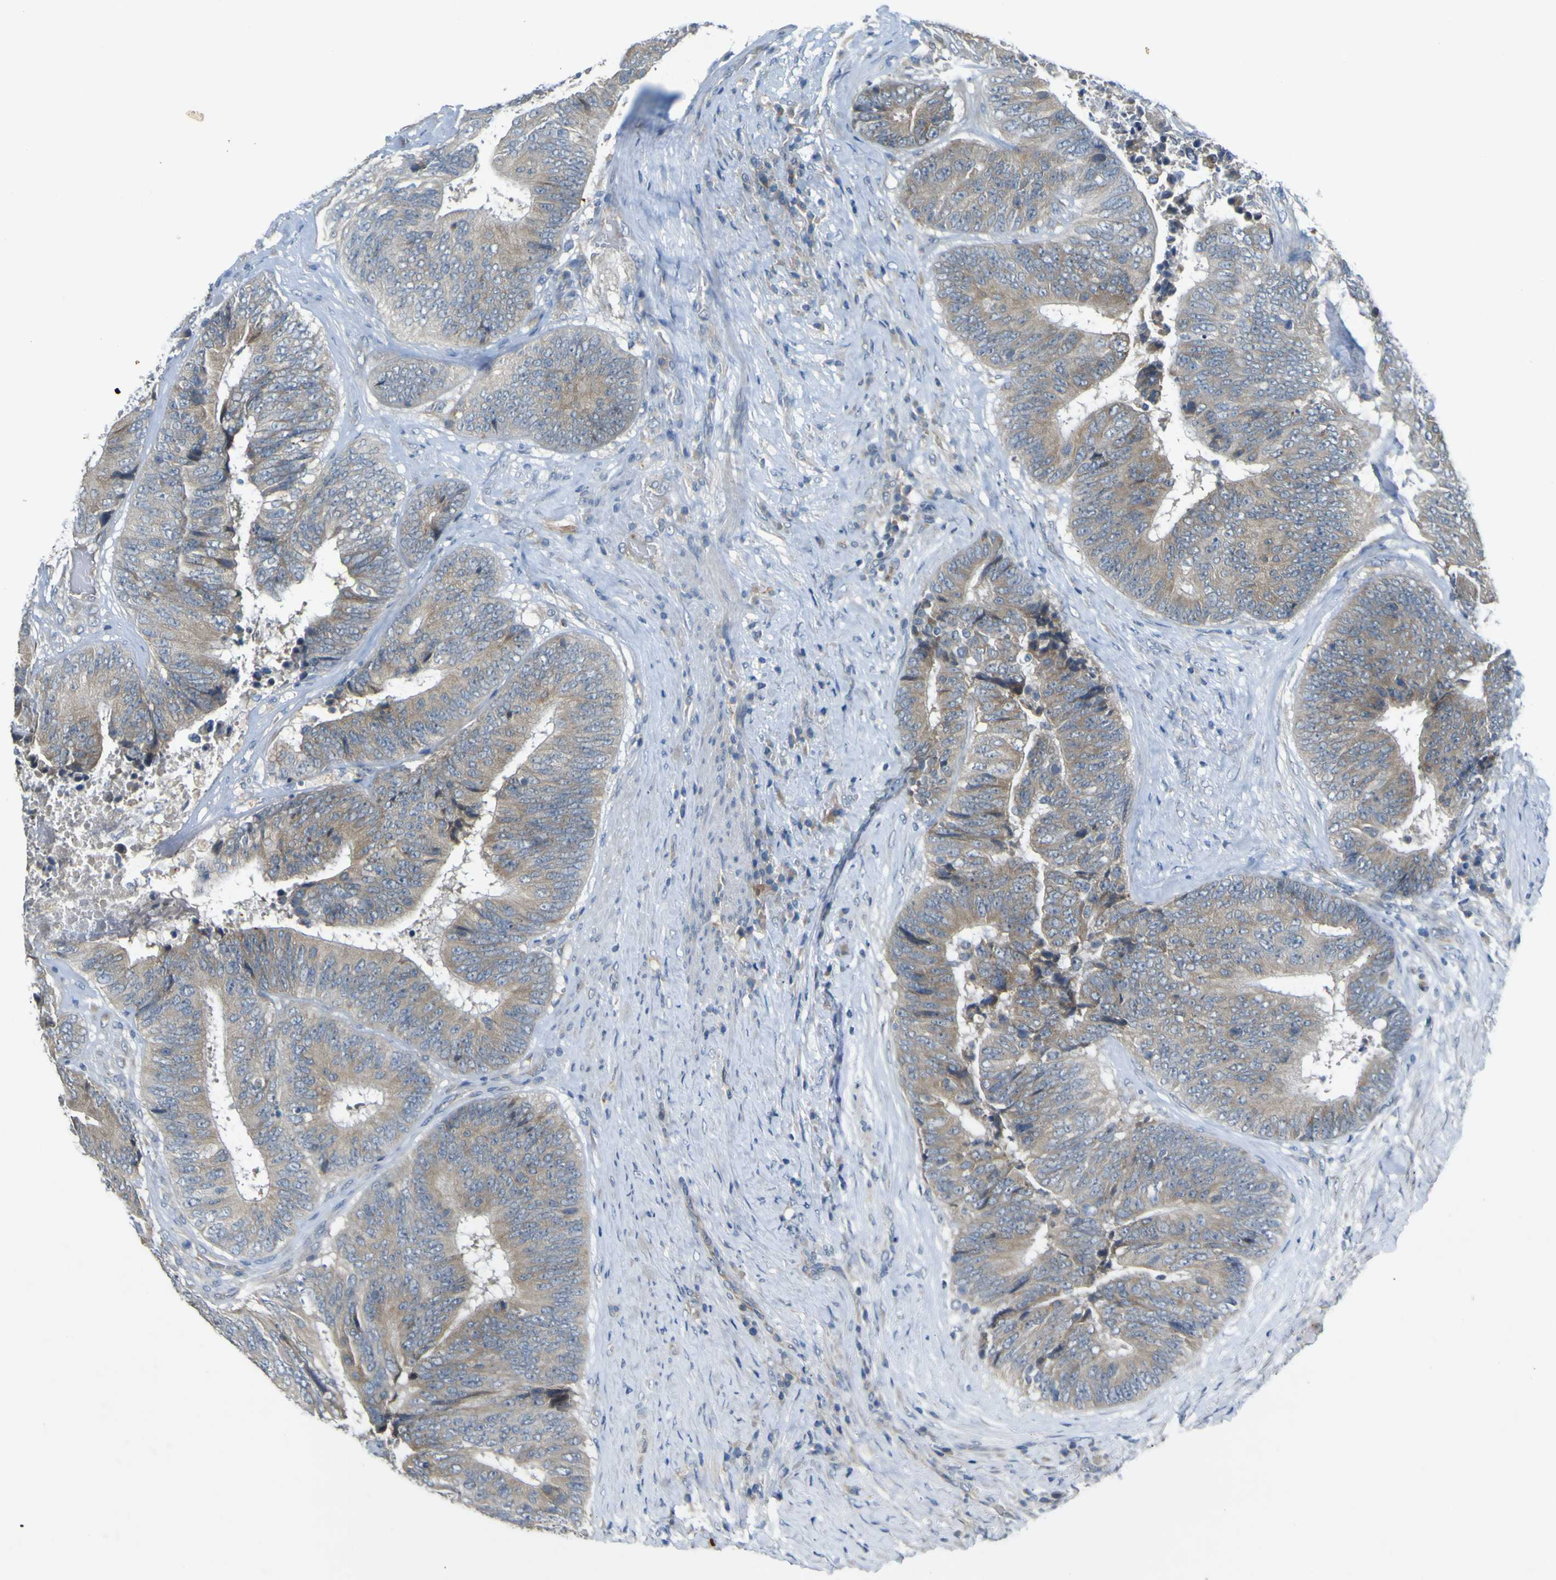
{"staining": {"intensity": "weak", "quantity": ">75%", "location": "cytoplasmic/membranous"}, "tissue": "colorectal cancer", "cell_type": "Tumor cells", "image_type": "cancer", "snomed": [{"axis": "morphology", "description": "Adenocarcinoma, NOS"}, {"axis": "topography", "description": "Rectum"}], "caption": "Brown immunohistochemical staining in colorectal cancer (adenocarcinoma) exhibits weak cytoplasmic/membranous positivity in about >75% of tumor cells. The staining was performed using DAB to visualize the protein expression in brown, while the nuclei were stained in blue with hematoxylin (Magnification: 20x).", "gene": "LDLR", "patient": {"sex": "male", "age": 72}}